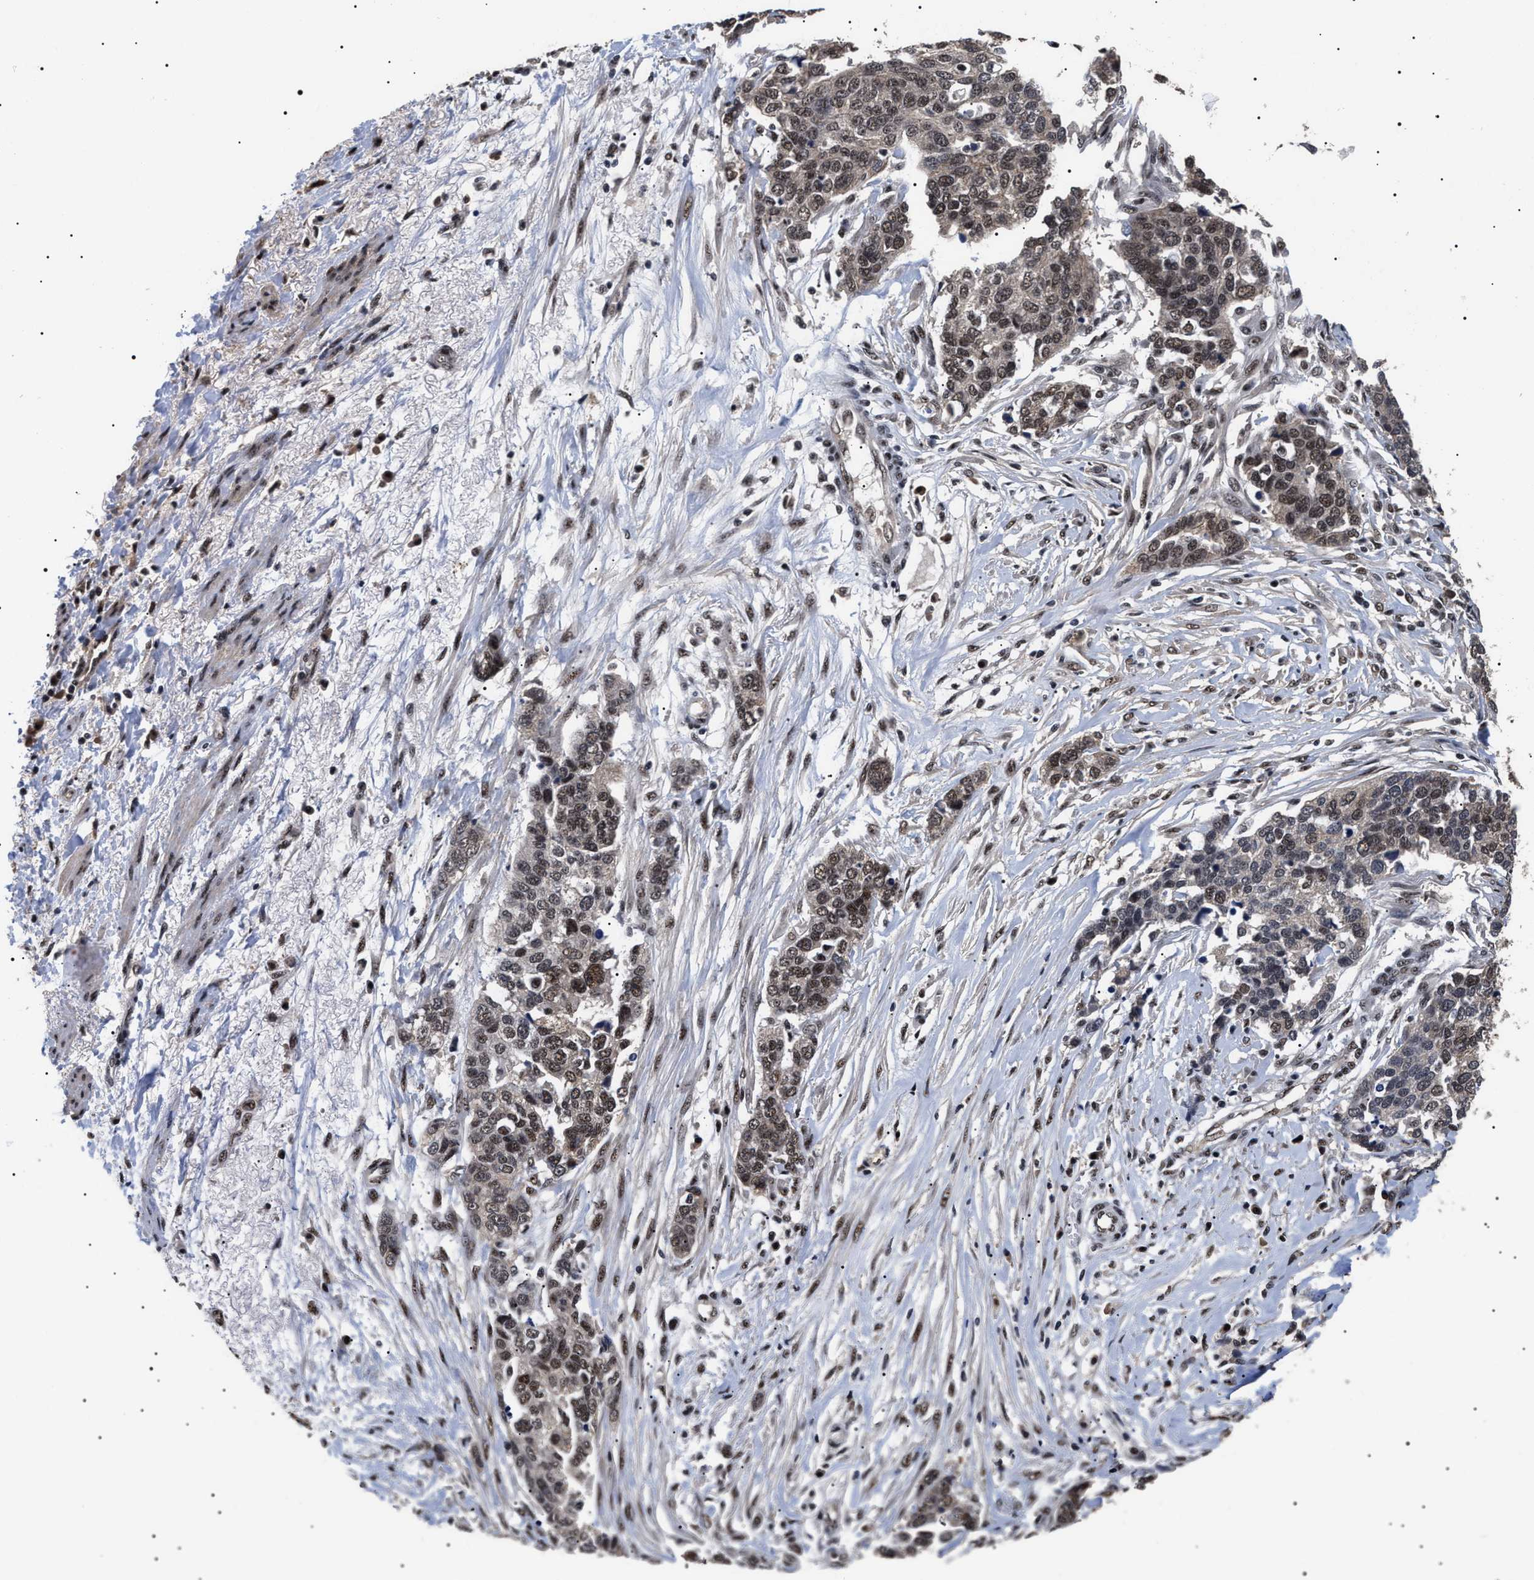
{"staining": {"intensity": "moderate", "quantity": ">75%", "location": "nuclear"}, "tissue": "ovarian cancer", "cell_type": "Tumor cells", "image_type": "cancer", "snomed": [{"axis": "morphology", "description": "Cystadenocarcinoma, serous, NOS"}, {"axis": "topography", "description": "Ovary"}], "caption": "The immunohistochemical stain labels moderate nuclear expression in tumor cells of serous cystadenocarcinoma (ovarian) tissue.", "gene": "CAAP1", "patient": {"sex": "female", "age": 44}}